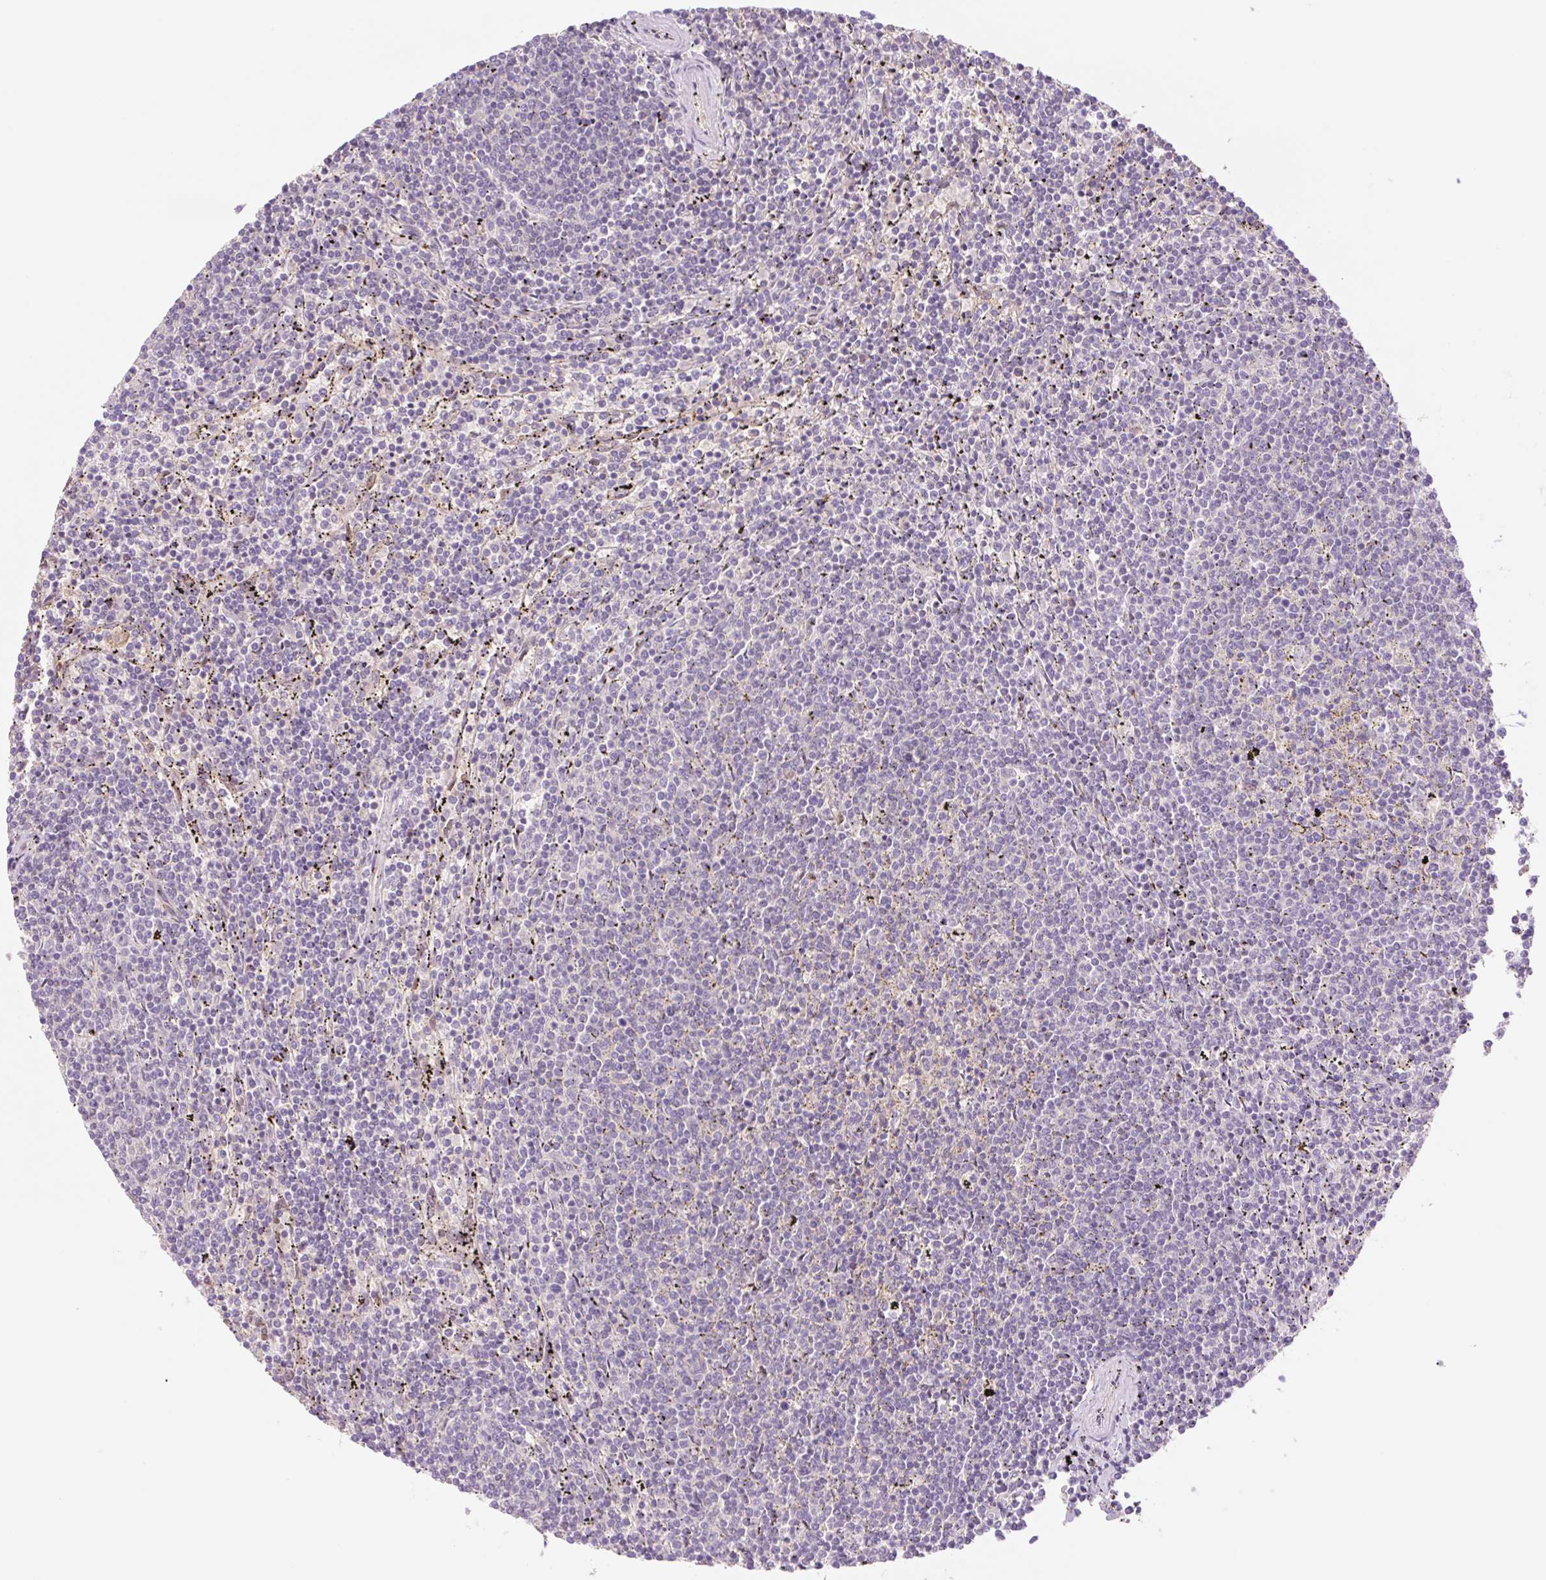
{"staining": {"intensity": "negative", "quantity": "none", "location": "none"}, "tissue": "lymphoma", "cell_type": "Tumor cells", "image_type": "cancer", "snomed": [{"axis": "morphology", "description": "Malignant lymphoma, non-Hodgkin's type, Low grade"}, {"axis": "topography", "description": "Spleen"}], "caption": "Immunohistochemistry of low-grade malignant lymphoma, non-Hodgkin's type exhibits no positivity in tumor cells.", "gene": "HEBP1", "patient": {"sex": "female", "age": 50}}